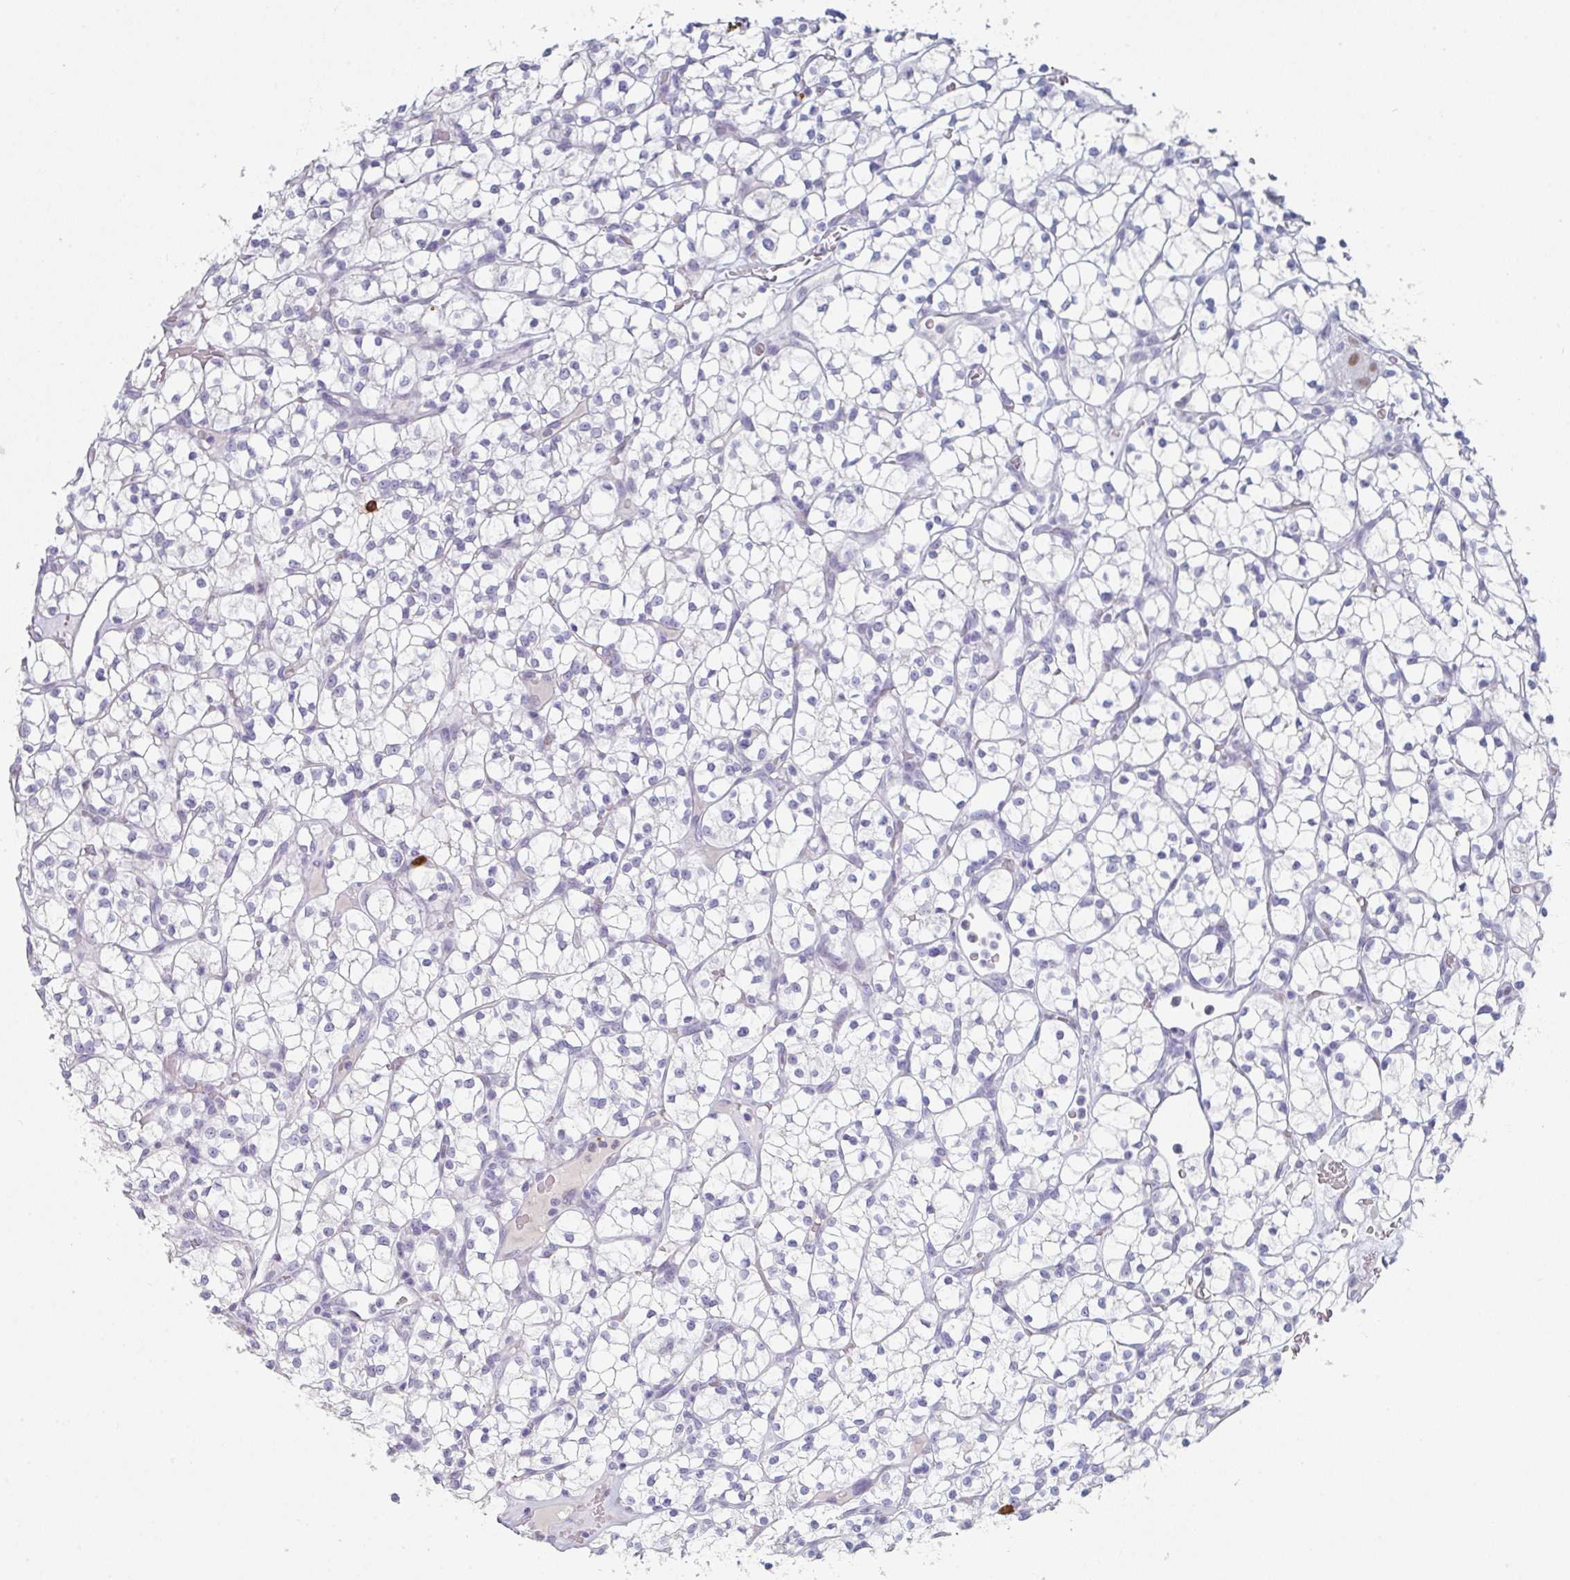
{"staining": {"intensity": "negative", "quantity": "none", "location": "none"}, "tissue": "renal cancer", "cell_type": "Tumor cells", "image_type": "cancer", "snomed": [{"axis": "morphology", "description": "Adenocarcinoma, NOS"}, {"axis": "topography", "description": "Kidney"}], "caption": "IHC of renal adenocarcinoma displays no staining in tumor cells. Nuclei are stained in blue.", "gene": "RUBCN", "patient": {"sex": "female", "age": 64}}